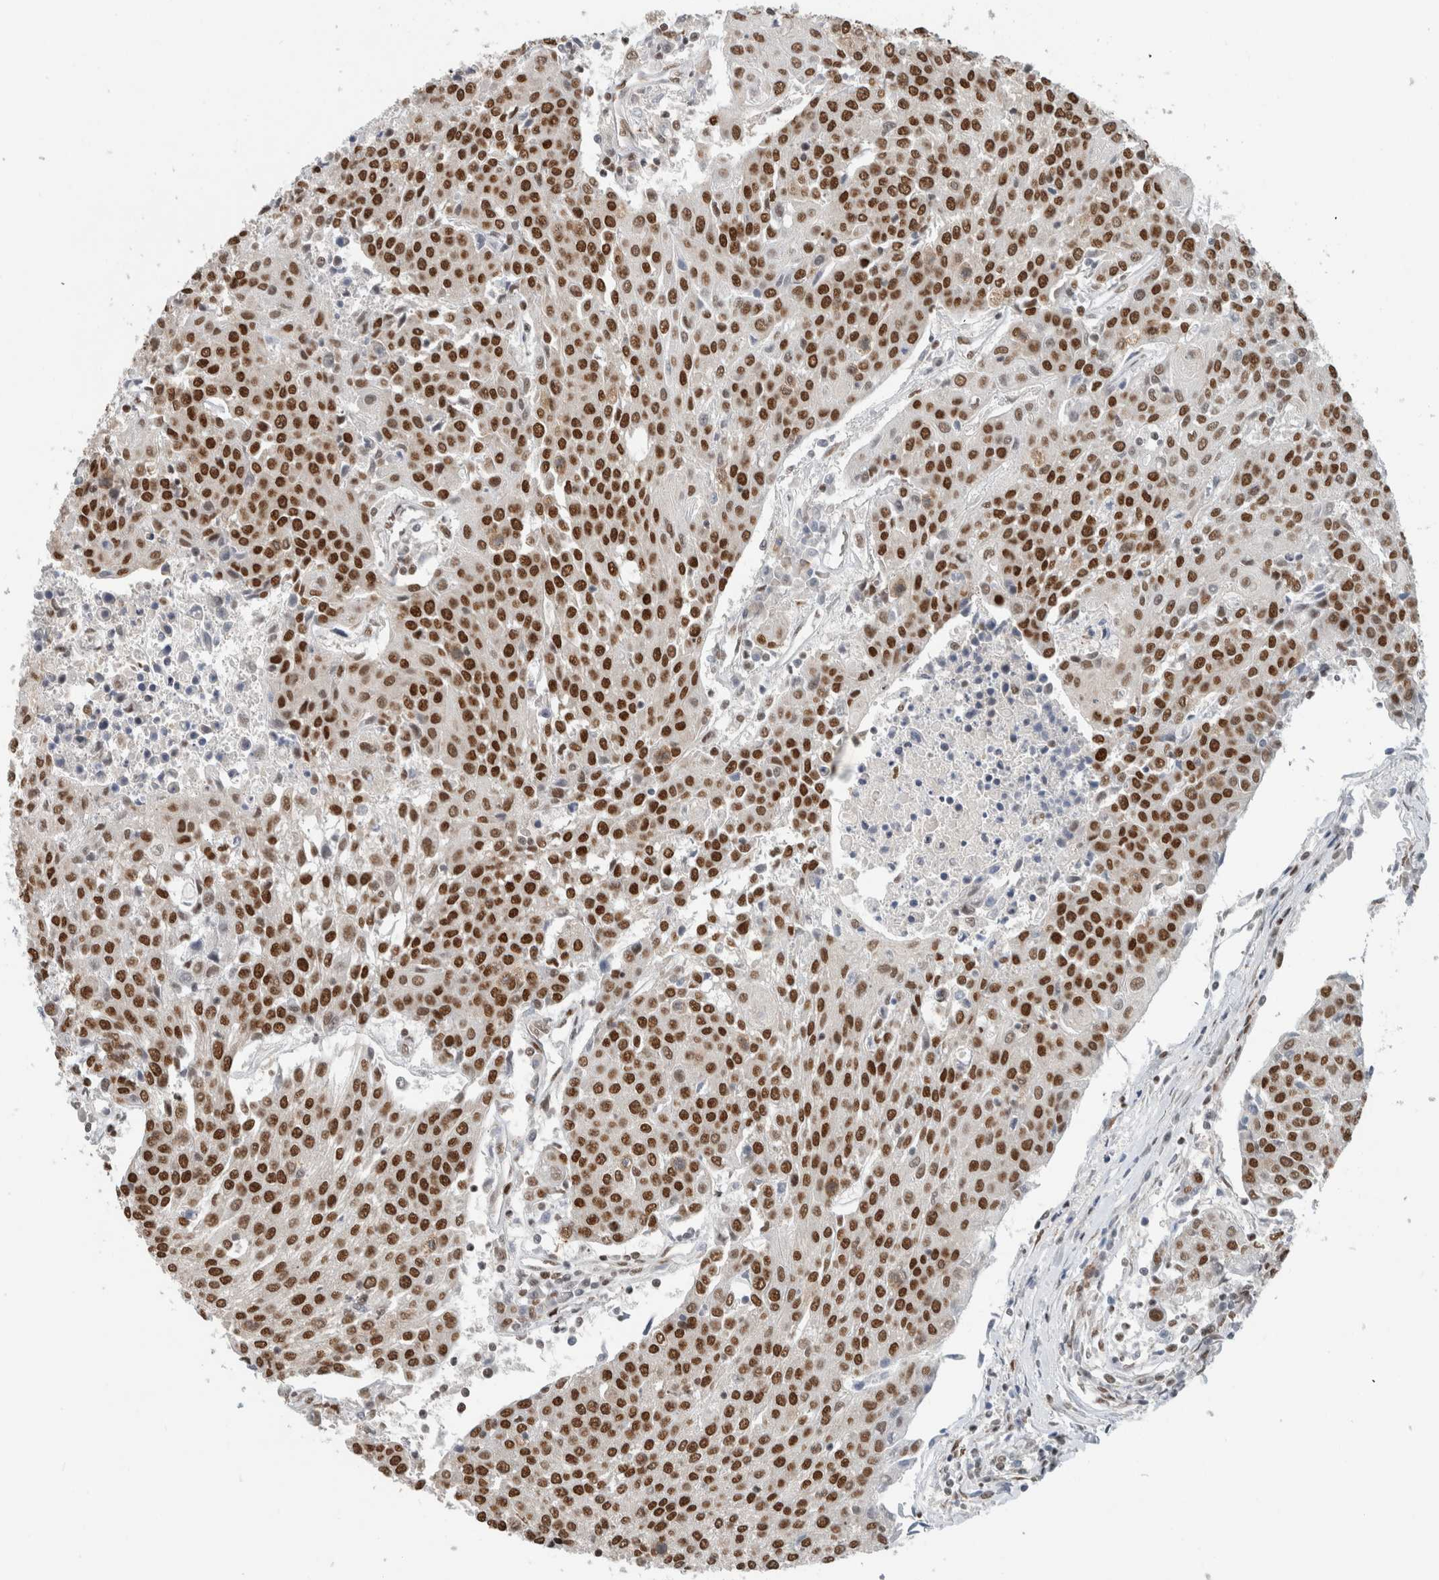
{"staining": {"intensity": "strong", "quantity": ">75%", "location": "nuclear"}, "tissue": "urothelial cancer", "cell_type": "Tumor cells", "image_type": "cancer", "snomed": [{"axis": "morphology", "description": "Urothelial carcinoma, High grade"}, {"axis": "topography", "description": "Urinary bladder"}], "caption": "High-power microscopy captured an IHC photomicrograph of urothelial cancer, revealing strong nuclear expression in about >75% of tumor cells.", "gene": "HNRNPR", "patient": {"sex": "female", "age": 85}}